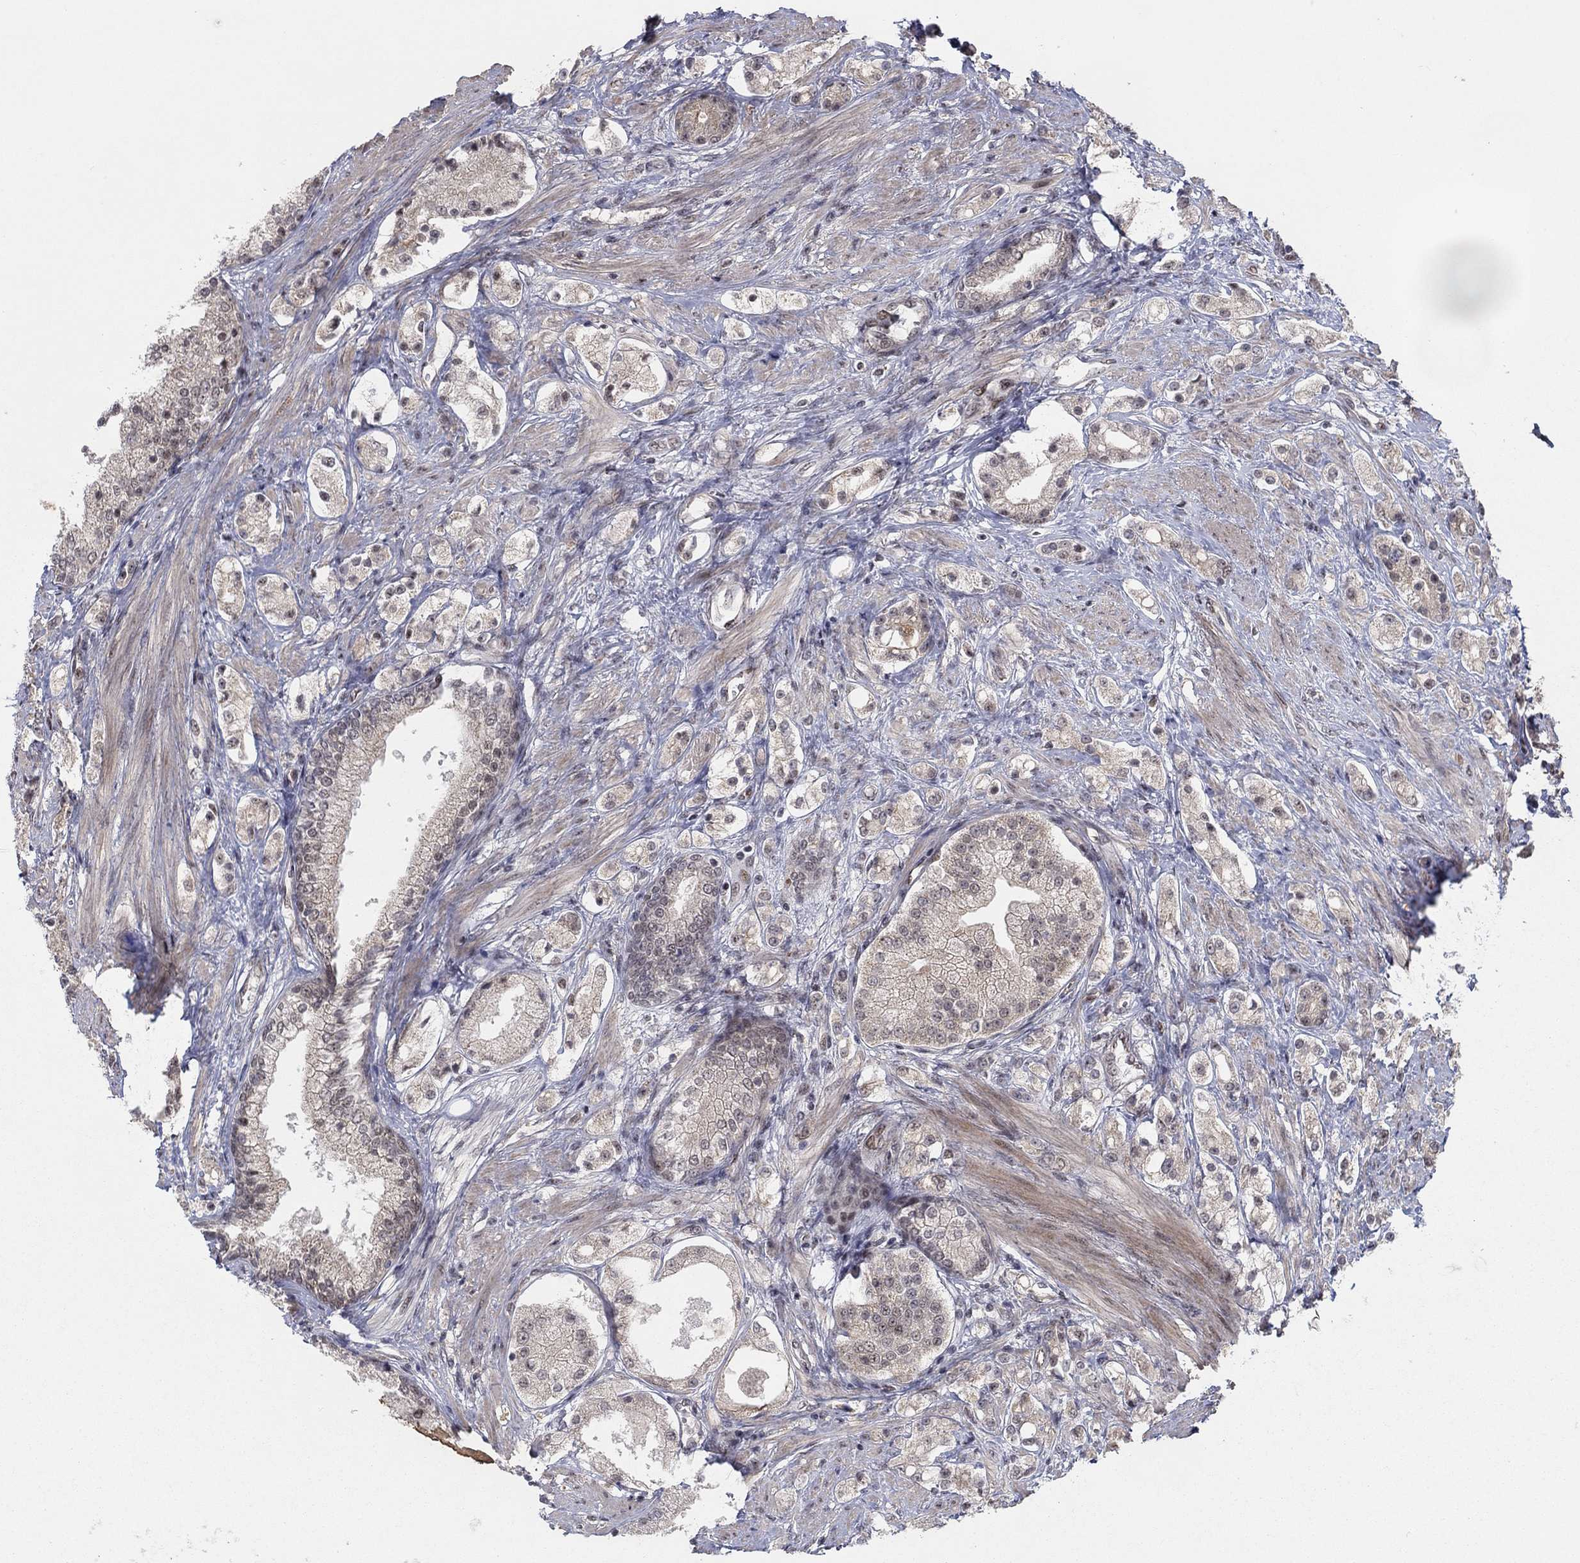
{"staining": {"intensity": "negative", "quantity": "none", "location": "none"}, "tissue": "prostate cancer", "cell_type": "Tumor cells", "image_type": "cancer", "snomed": [{"axis": "morphology", "description": "Adenocarcinoma, NOS"}, {"axis": "topography", "description": "Prostate and seminal vesicle, NOS"}, {"axis": "topography", "description": "Prostate"}], "caption": "Tumor cells show no significant staining in prostate cancer (adenocarcinoma).", "gene": "ZNF395", "patient": {"sex": "male", "age": 67}}